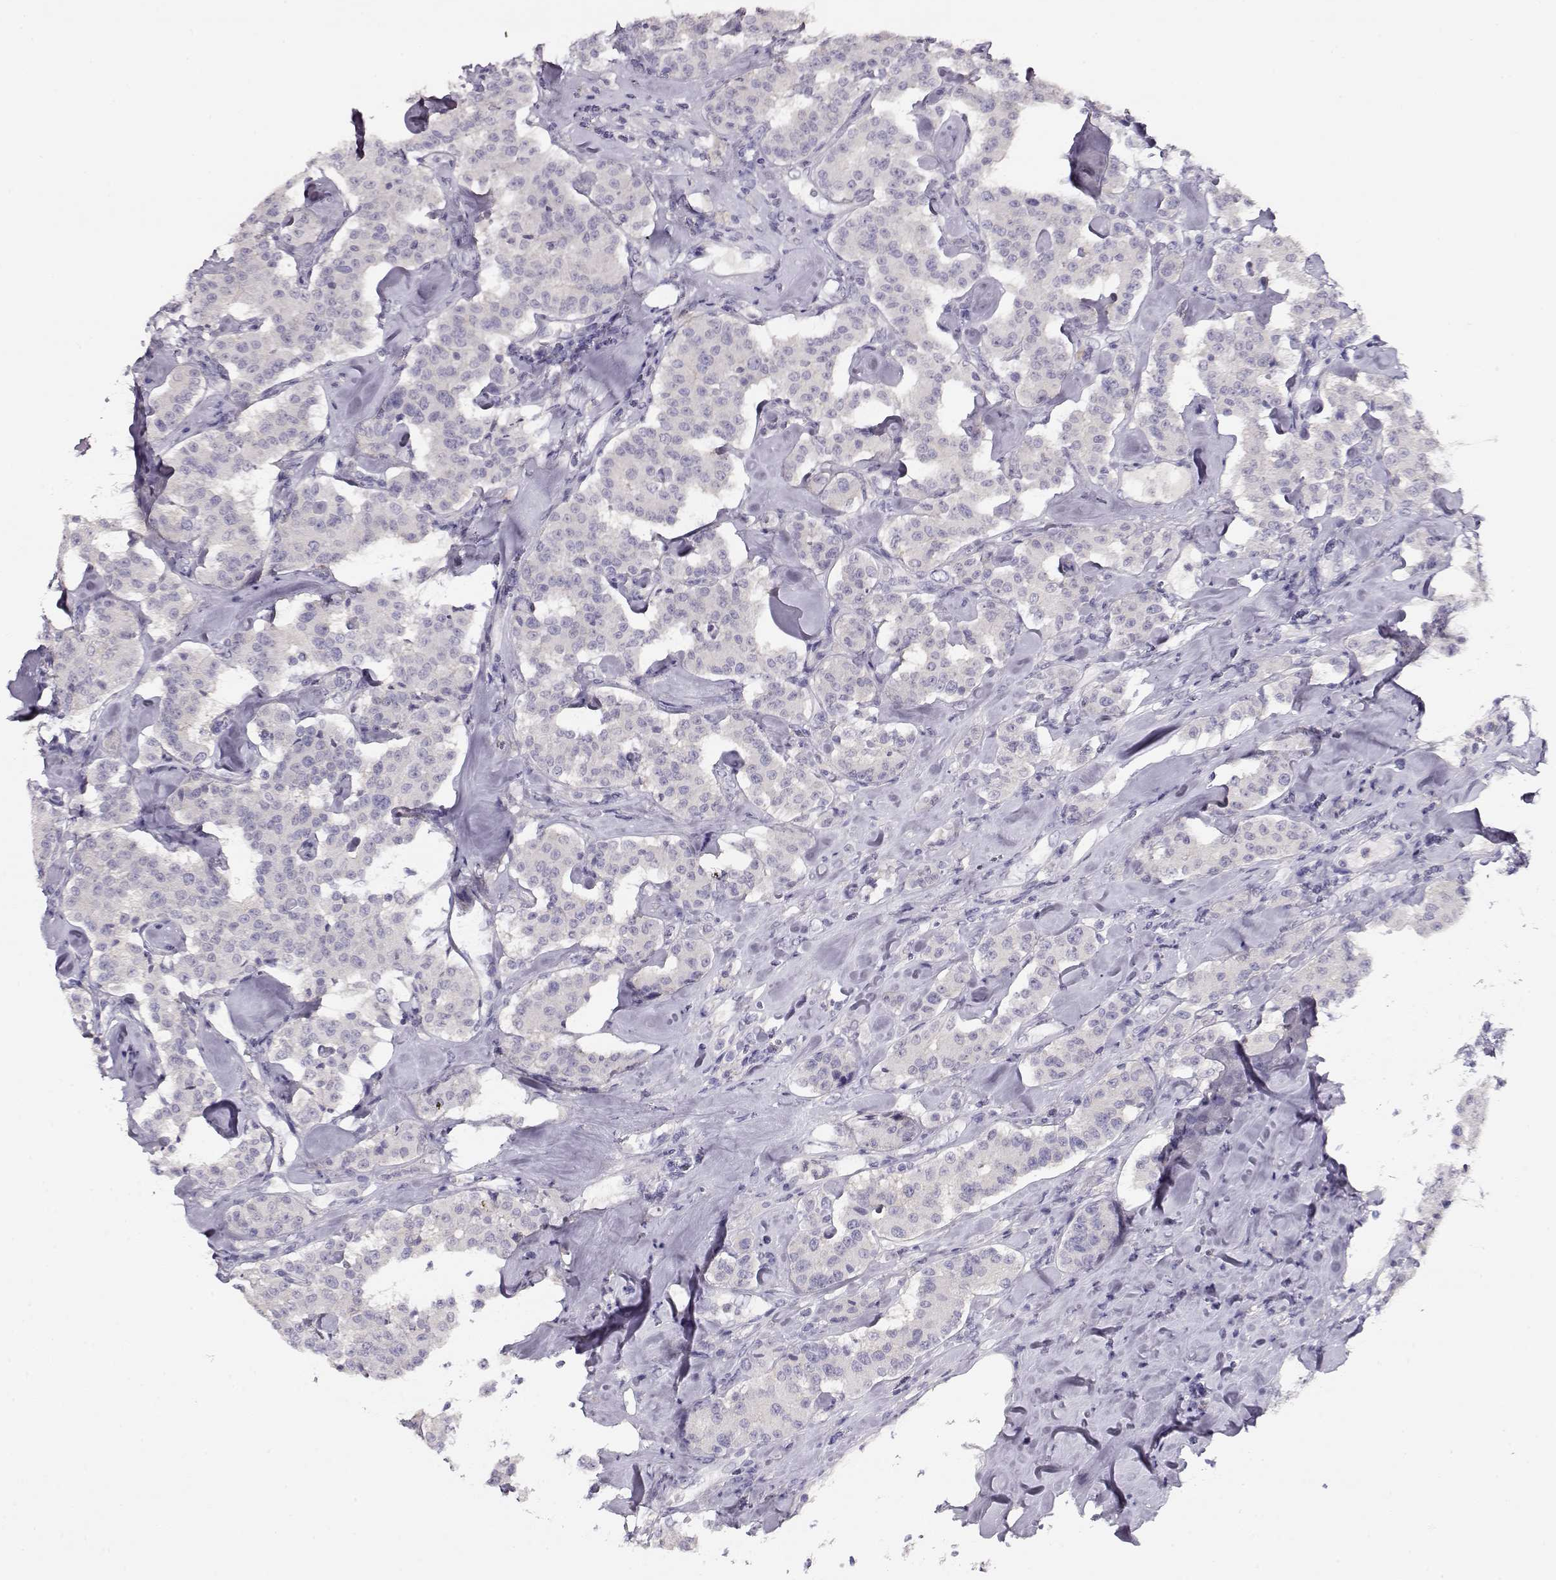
{"staining": {"intensity": "negative", "quantity": "none", "location": "none"}, "tissue": "carcinoid", "cell_type": "Tumor cells", "image_type": "cancer", "snomed": [{"axis": "morphology", "description": "Carcinoid, malignant, NOS"}, {"axis": "topography", "description": "Pancreas"}], "caption": "A micrograph of human carcinoid (malignant) is negative for staining in tumor cells.", "gene": "NDRG4", "patient": {"sex": "male", "age": 41}}